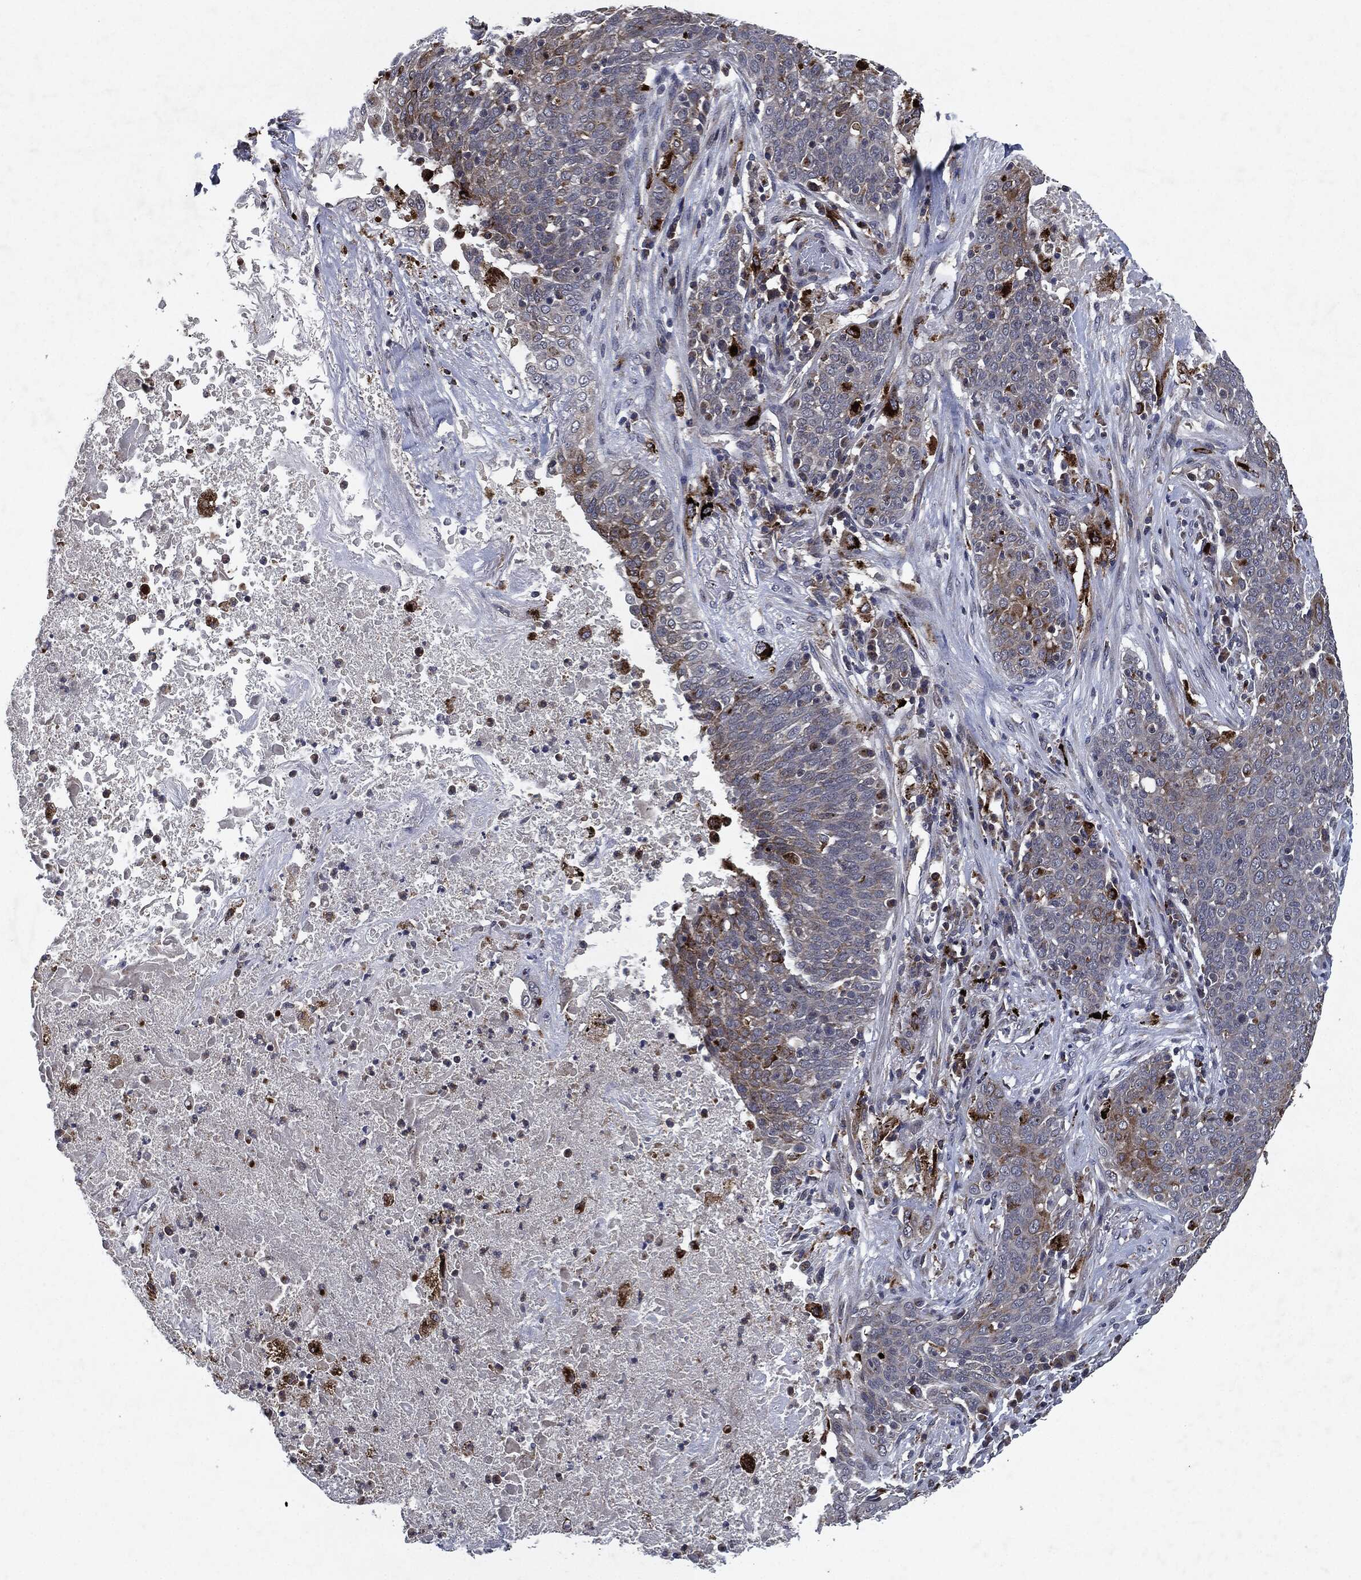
{"staining": {"intensity": "negative", "quantity": "none", "location": "none"}, "tissue": "lung cancer", "cell_type": "Tumor cells", "image_type": "cancer", "snomed": [{"axis": "morphology", "description": "Squamous cell carcinoma, NOS"}, {"axis": "topography", "description": "Lung"}], "caption": "This is an IHC image of human lung cancer (squamous cell carcinoma). There is no positivity in tumor cells.", "gene": "SLC31A2", "patient": {"sex": "male", "age": 82}}